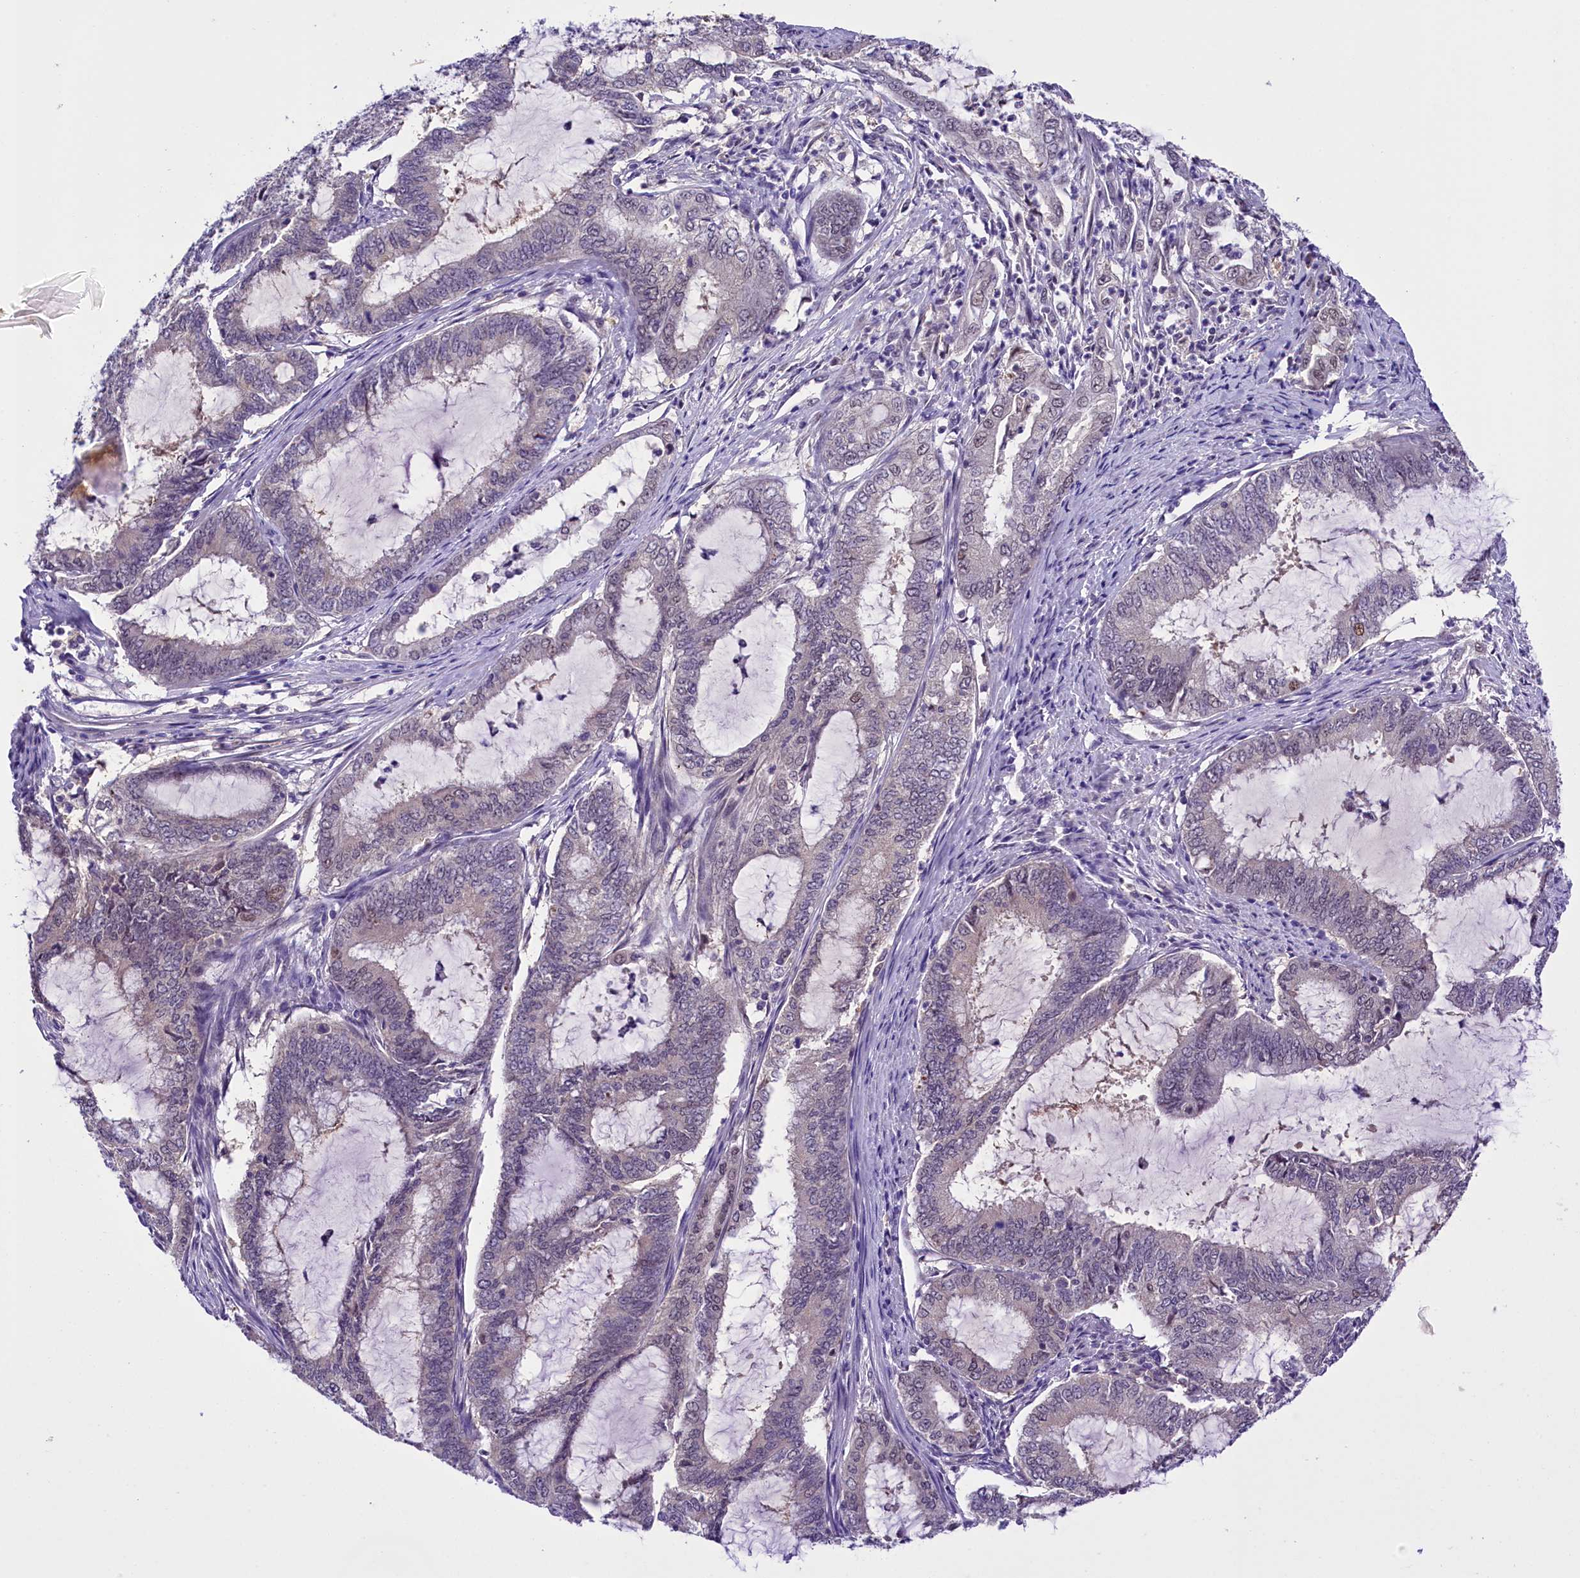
{"staining": {"intensity": "negative", "quantity": "none", "location": "none"}, "tissue": "endometrial cancer", "cell_type": "Tumor cells", "image_type": "cancer", "snomed": [{"axis": "morphology", "description": "Adenocarcinoma, NOS"}, {"axis": "topography", "description": "Endometrium"}], "caption": "A high-resolution histopathology image shows immunohistochemistry staining of endometrial cancer, which shows no significant expression in tumor cells.", "gene": "IQCN", "patient": {"sex": "female", "age": 51}}